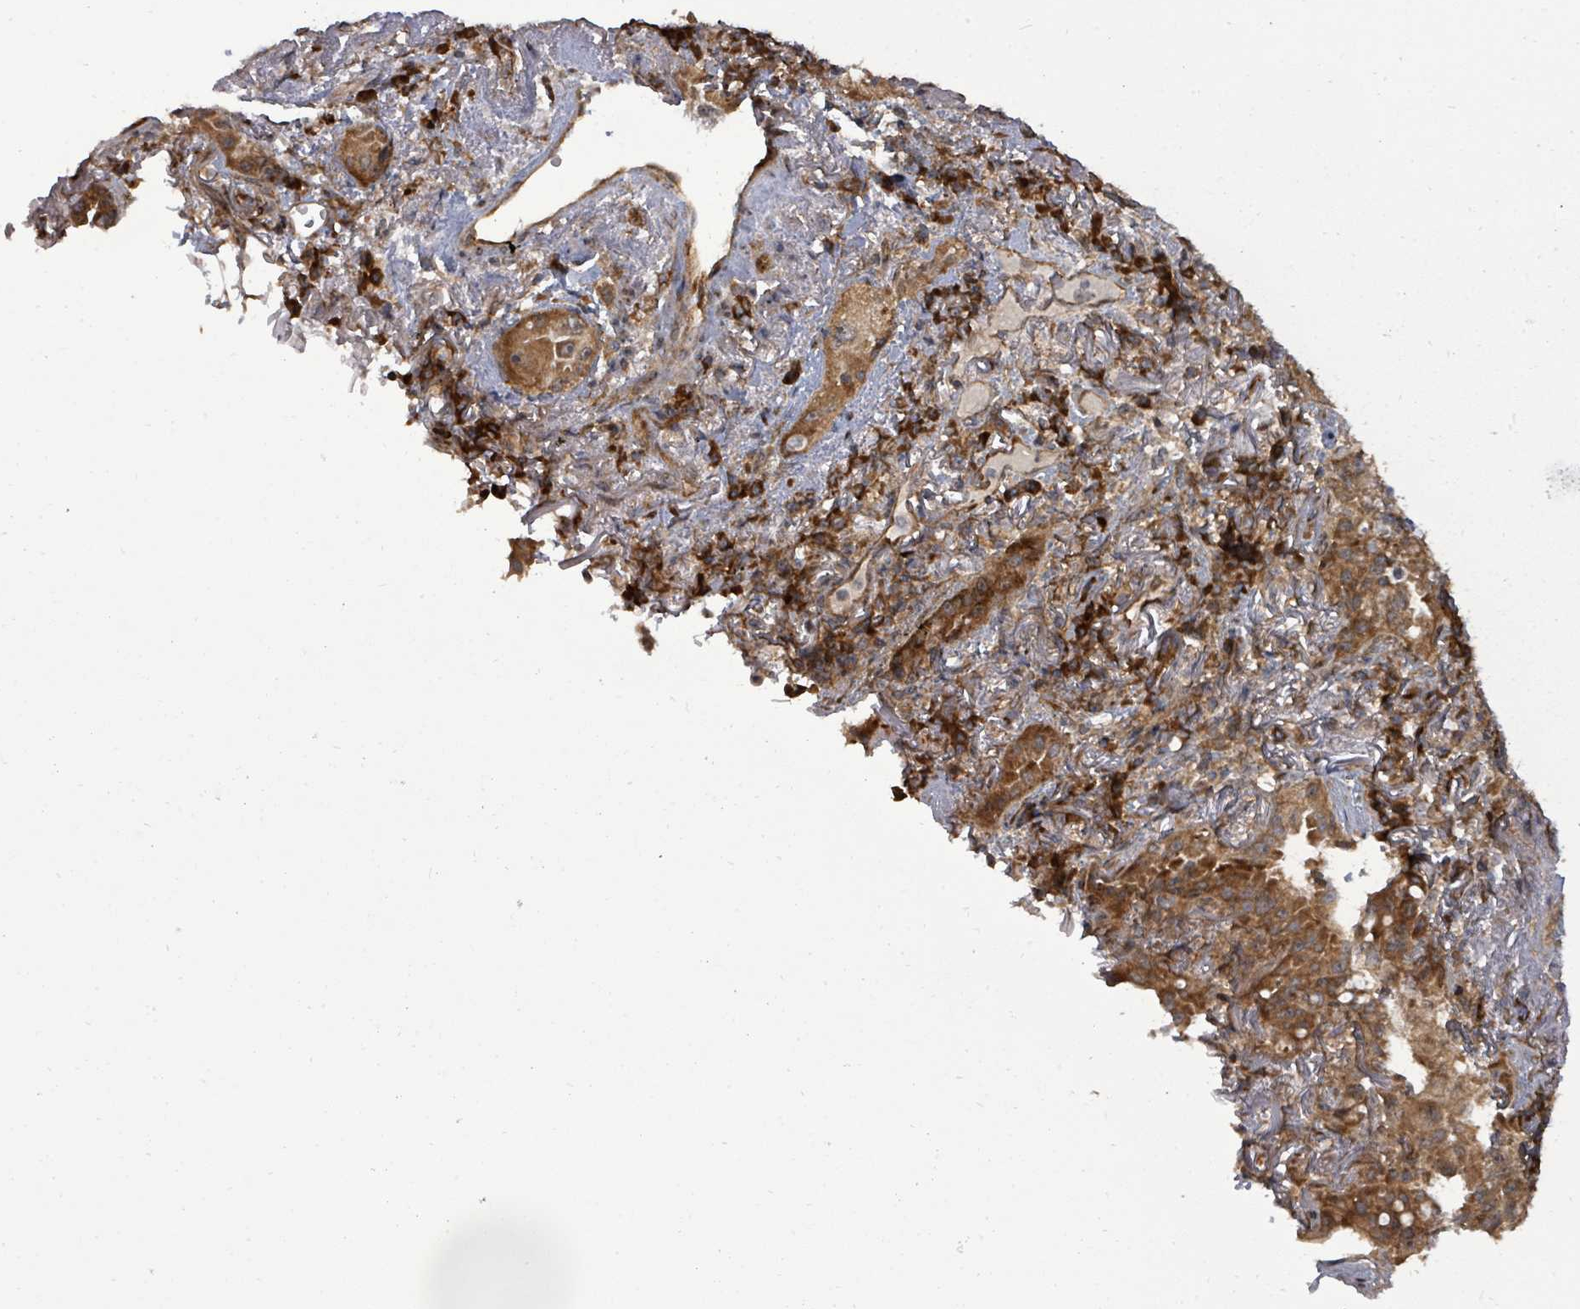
{"staining": {"intensity": "moderate", "quantity": ">75%", "location": "cytoplasmic/membranous"}, "tissue": "lung cancer", "cell_type": "Tumor cells", "image_type": "cancer", "snomed": [{"axis": "morphology", "description": "Adenocarcinoma, NOS"}, {"axis": "topography", "description": "Lung"}], "caption": "Lung cancer stained with DAB (3,3'-diaminobenzidine) immunohistochemistry (IHC) exhibits medium levels of moderate cytoplasmic/membranous staining in about >75% of tumor cells.", "gene": "EIF3C", "patient": {"sex": "female", "age": 69}}